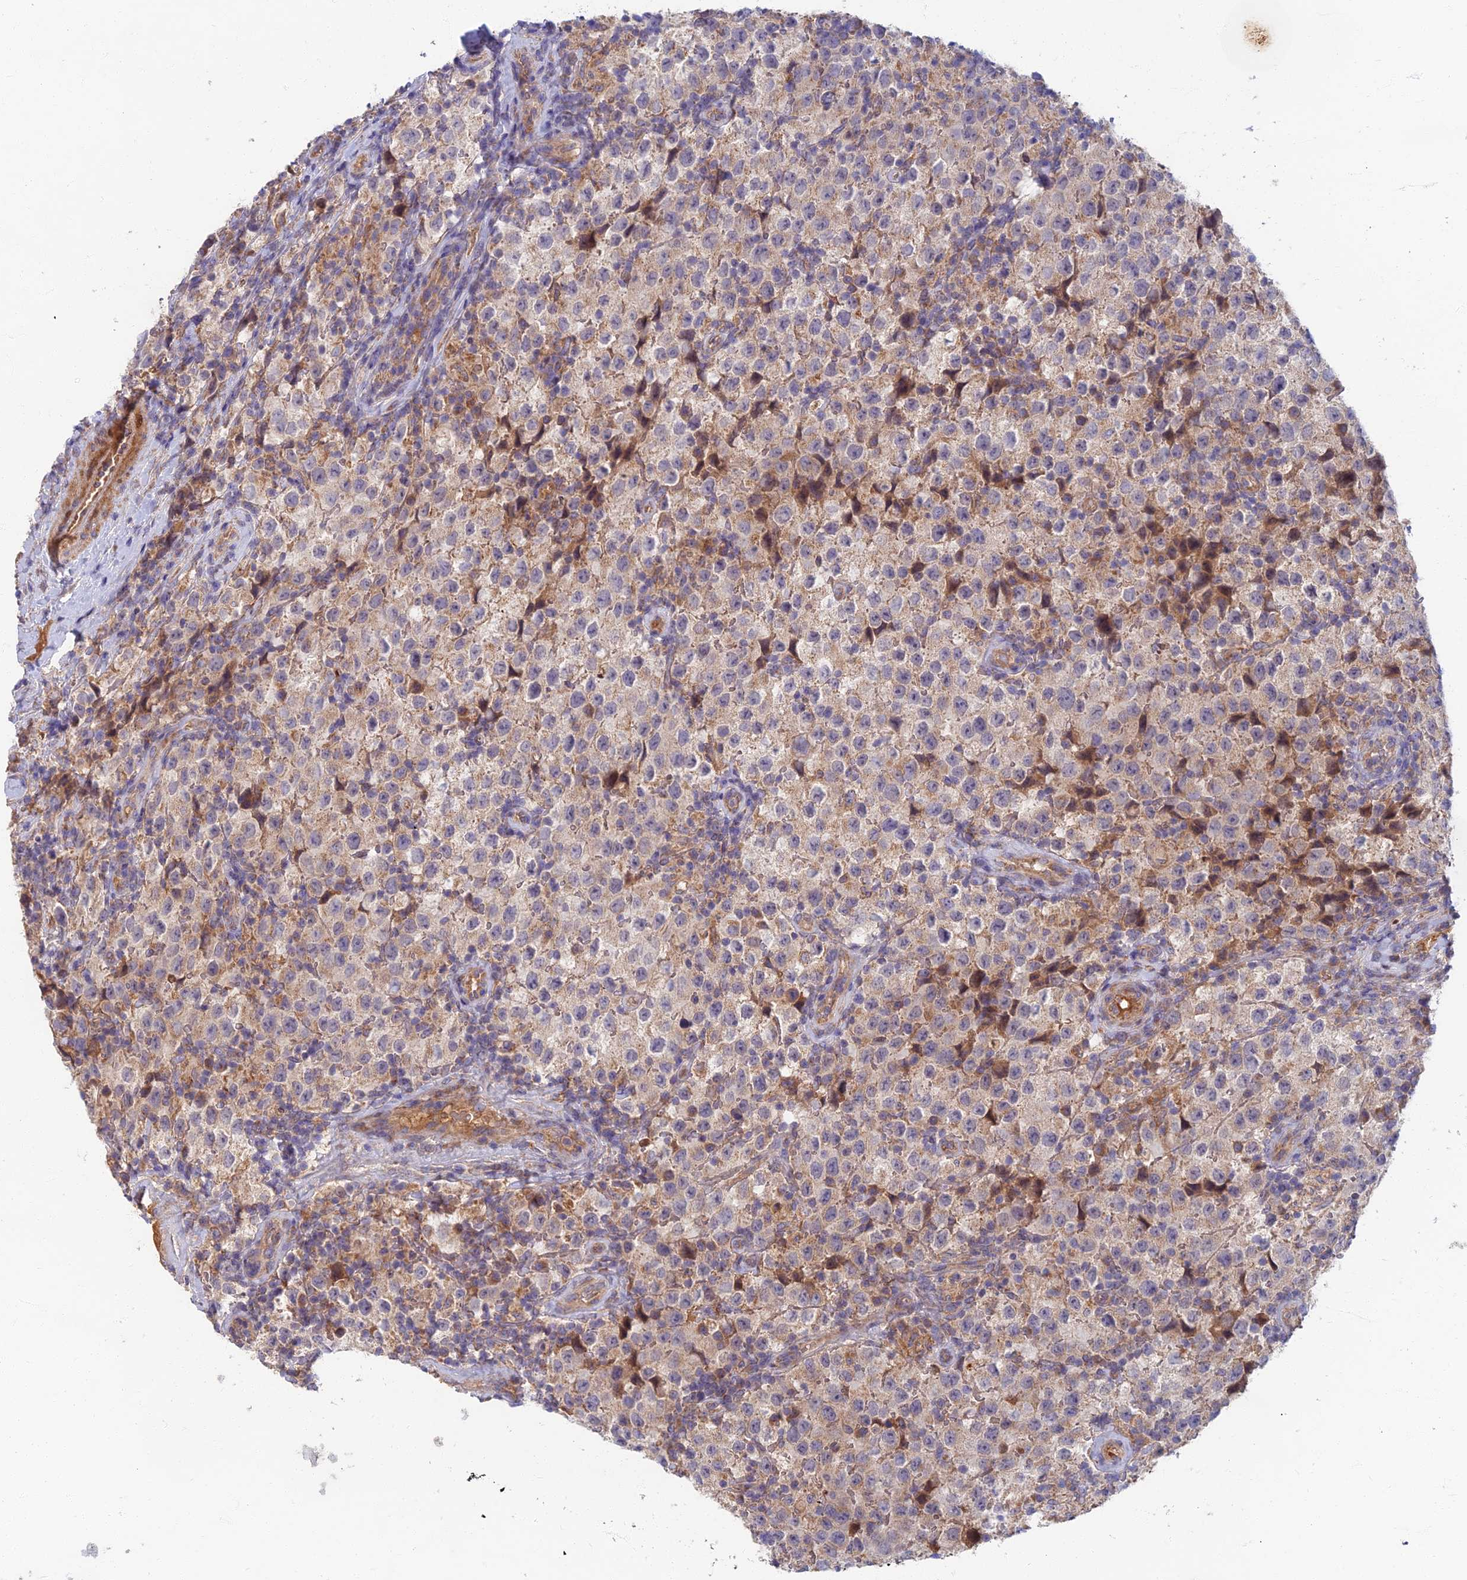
{"staining": {"intensity": "weak", "quantity": "<25%", "location": "cytoplasmic/membranous"}, "tissue": "testis cancer", "cell_type": "Tumor cells", "image_type": "cancer", "snomed": [{"axis": "morphology", "description": "Seminoma, NOS"}, {"axis": "morphology", "description": "Carcinoma, Embryonal, NOS"}, {"axis": "topography", "description": "Testis"}], "caption": "Immunohistochemistry of human testis cancer (embryonal carcinoma) demonstrates no positivity in tumor cells.", "gene": "SOGA1", "patient": {"sex": "male", "age": 41}}